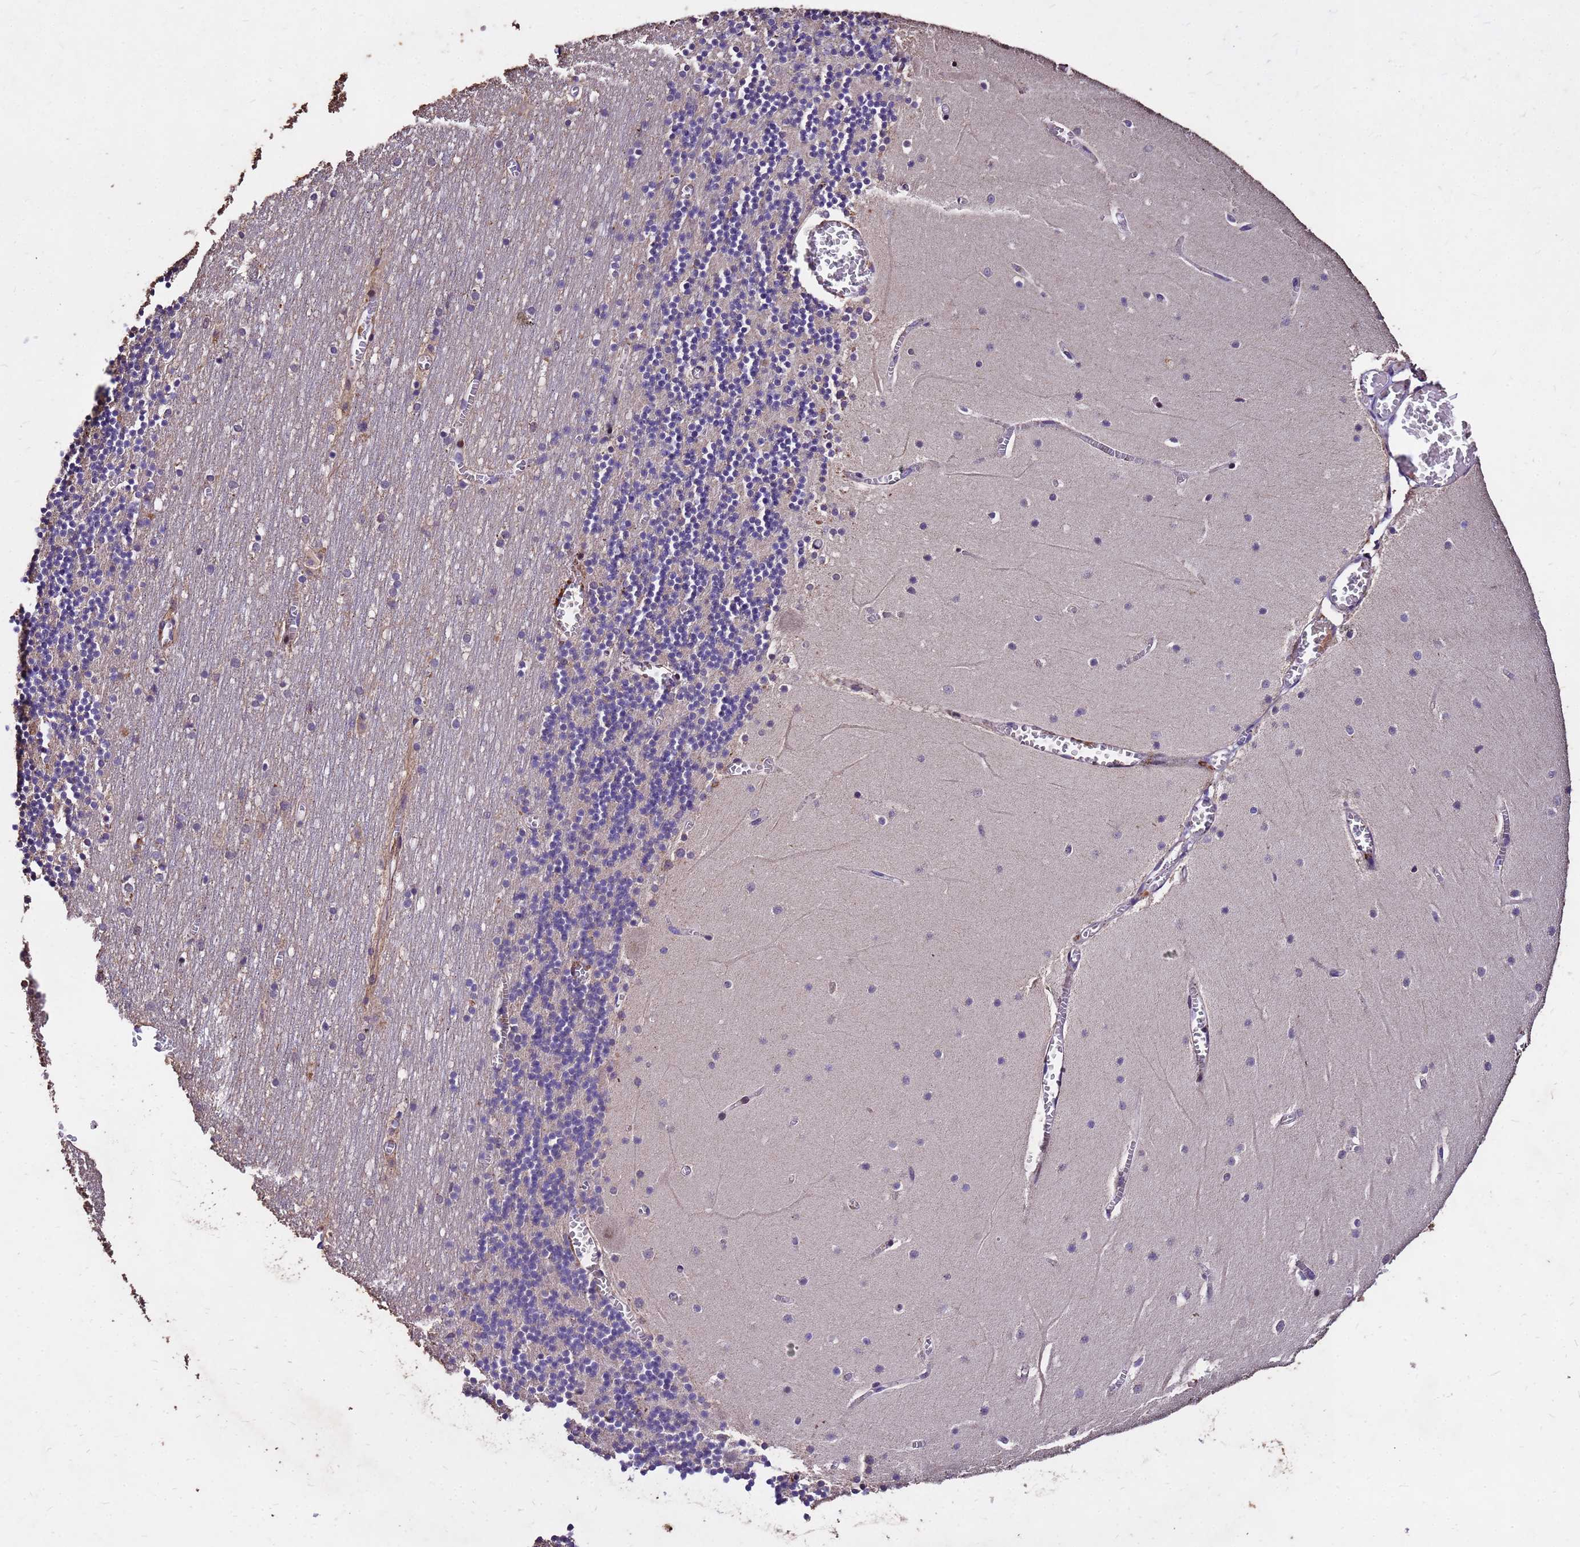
{"staining": {"intensity": "negative", "quantity": "none", "location": "none"}, "tissue": "cerebellum", "cell_type": "Cells in granular layer", "image_type": "normal", "snomed": [{"axis": "morphology", "description": "Normal tissue, NOS"}, {"axis": "topography", "description": "Cerebellum"}], "caption": "Immunohistochemistry (IHC) of unremarkable cerebellum reveals no expression in cells in granular layer.", "gene": "TOR4A", "patient": {"sex": "female", "age": 28}}